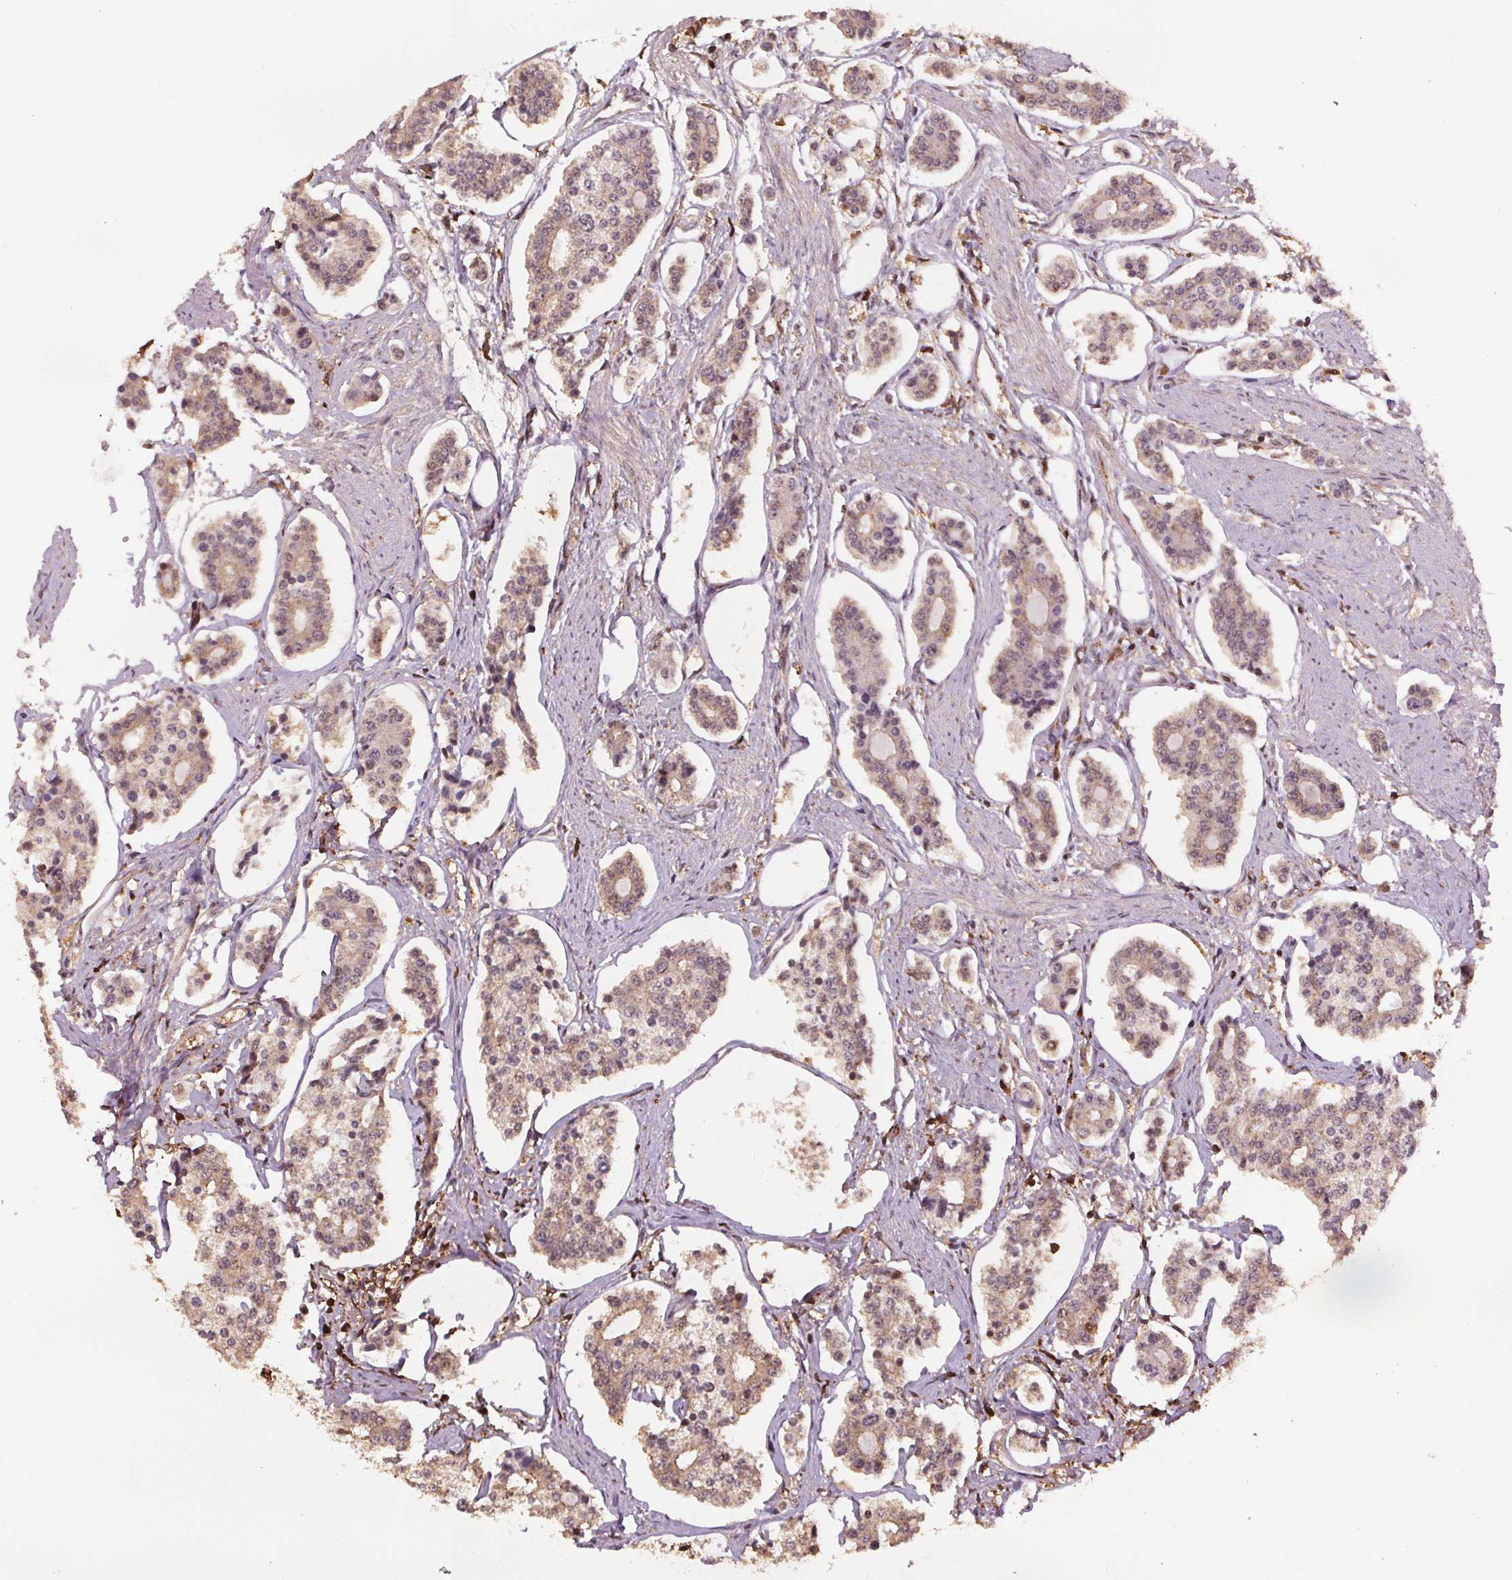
{"staining": {"intensity": "weak", "quantity": ">75%", "location": "cytoplasmic/membranous"}, "tissue": "carcinoid", "cell_type": "Tumor cells", "image_type": "cancer", "snomed": [{"axis": "morphology", "description": "Carcinoid, malignant, NOS"}, {"axis": "topography", "description": "Small intestine"}], "caption": "DAB (3,3'-diaminobenzidine) immunohistochemical staining of human carcinoid shows weak cytoplasmic/membranous protein positivity in approximately >75% of tumor cells. The staining was performed using DAB, with brown indicating positive protein expression. Nuclei are stained blue with hematoxylin.", "gene": "ENO1", "patient": {"sex": "female", "age": 65}}